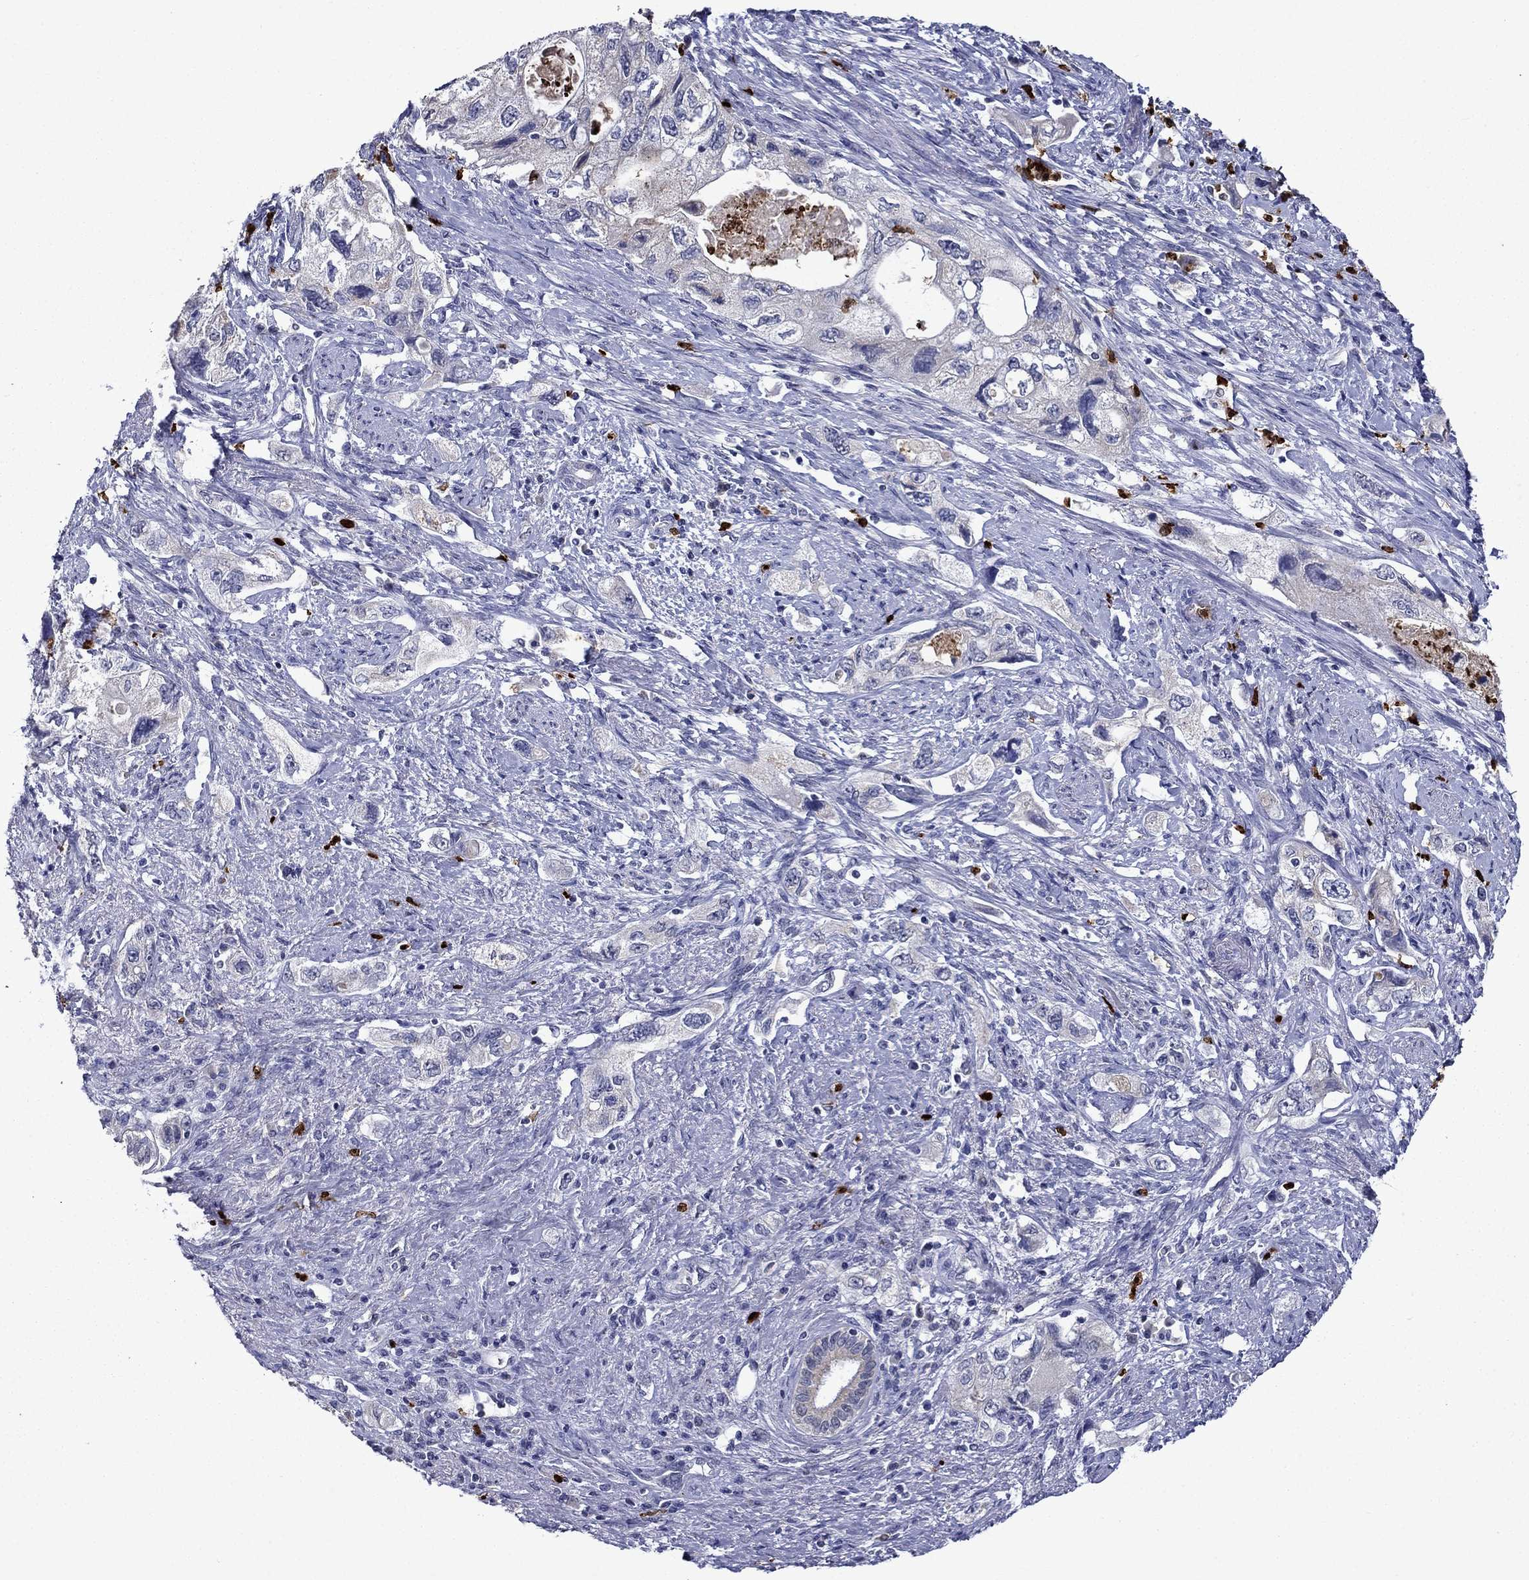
{"staining": {"intensity": "weak", "quantity": "<25%", "location": "cytoplasmic/membranous"}, "tissue": "pancreatic cancer", "cell_type": "Tumor cells", "image_type": "cancer", "snomed": [{"axis": "morphology", "description": "Adenocarcinoma, NOS"}, {"axis": "topography", "description": "Pancreas"}], "caption": "Protein analysis of pancreatic adenocarcinoma reveals no significant expression in tumor cells.", "gene": "IRF5", "patient": {"sex": "female", "age": 73}}